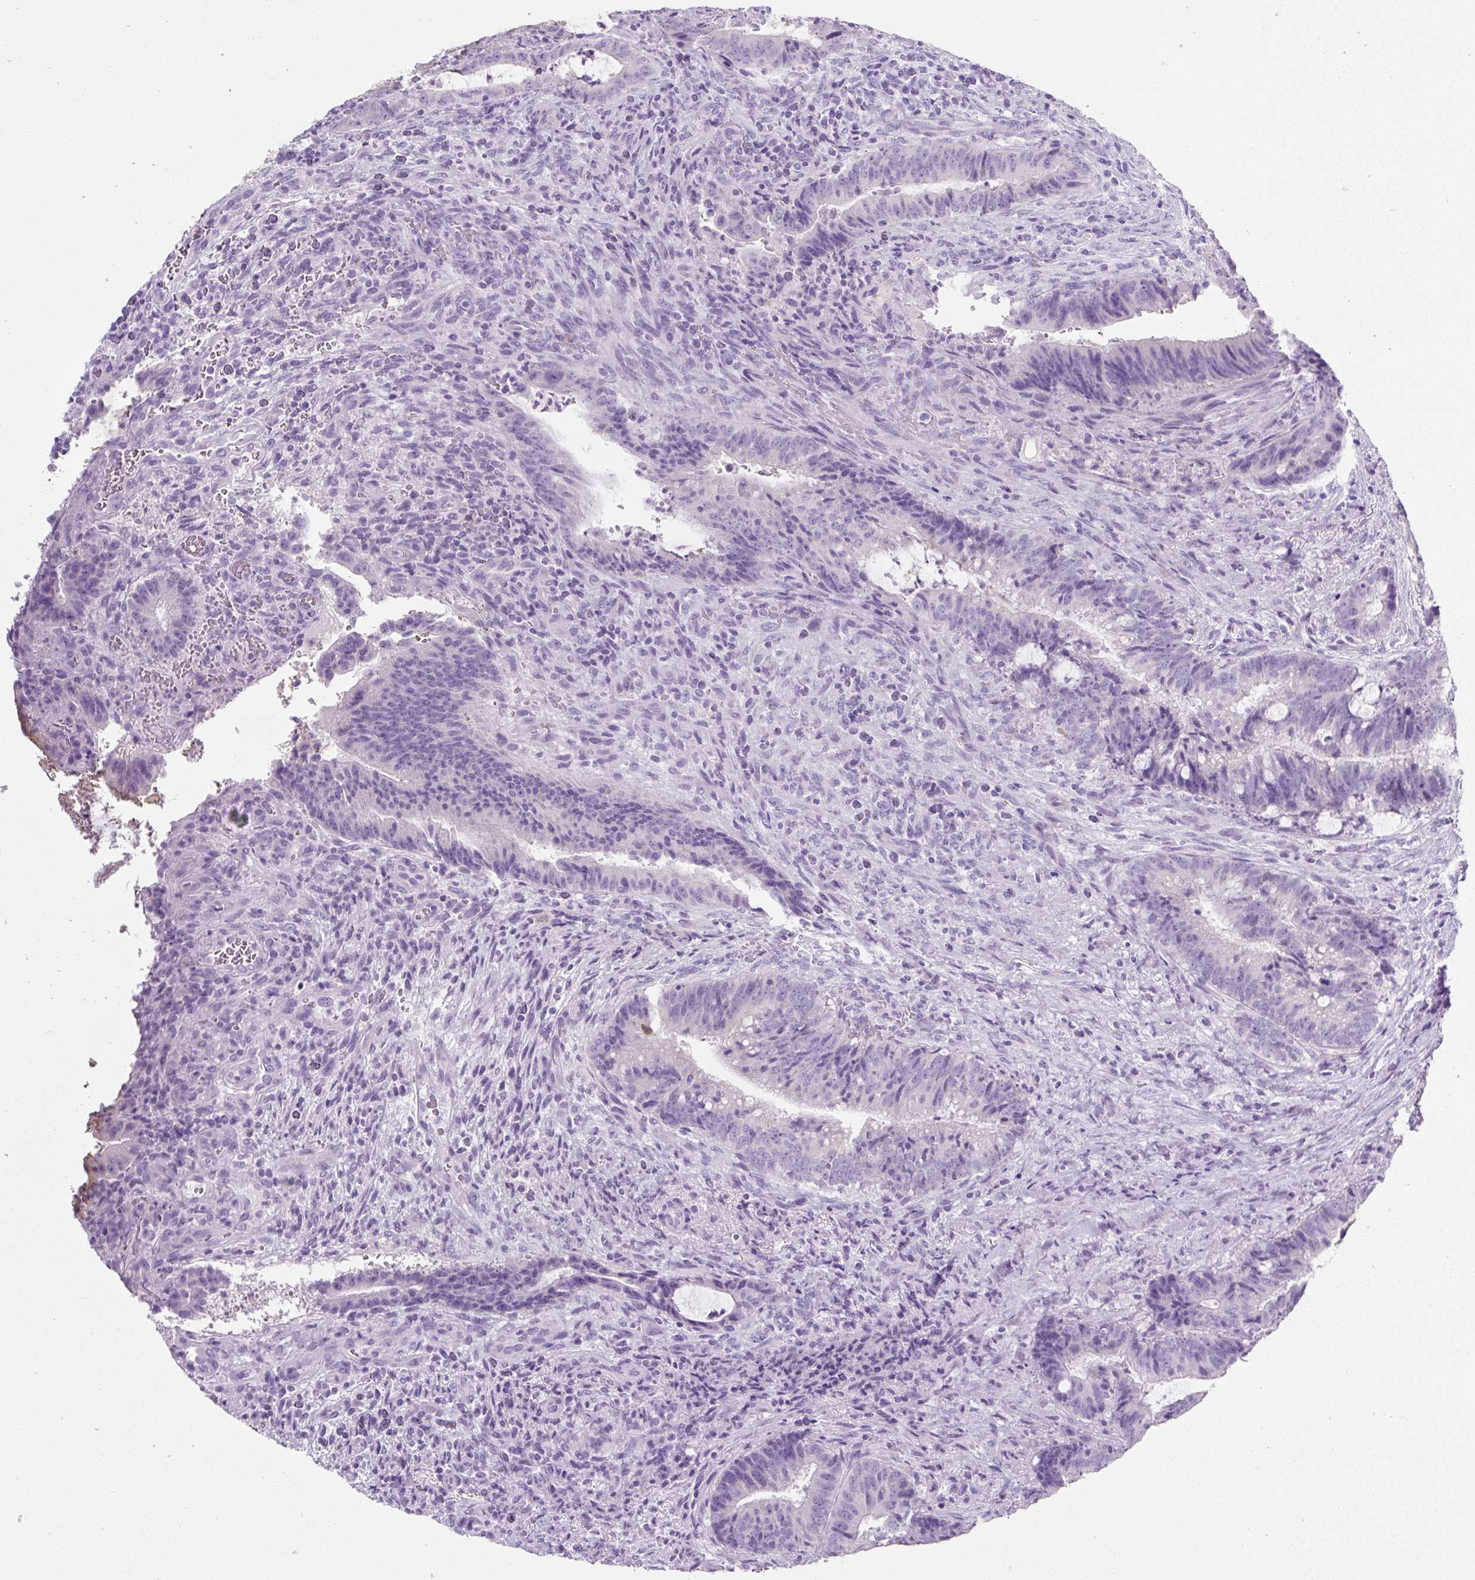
{"staining": {"intensity": "negative", "quantity": "none", "location": "none"}, "tissue": "colorectal cancer", "cell_type": "Tumor cells", "image_type": "cancer", "snomed": [{"axis": "morphology", "description": "Adenocarcinoma, NOS"}, {"axis": "topography", "description": "Colon"}], "caption": "An image of adenocarcinoma (colorectal) stained for a protein reveals no brown staining in tumor cells.", "gene": "C2CD4C", "patient": {"sex": "female", "age": 43}}